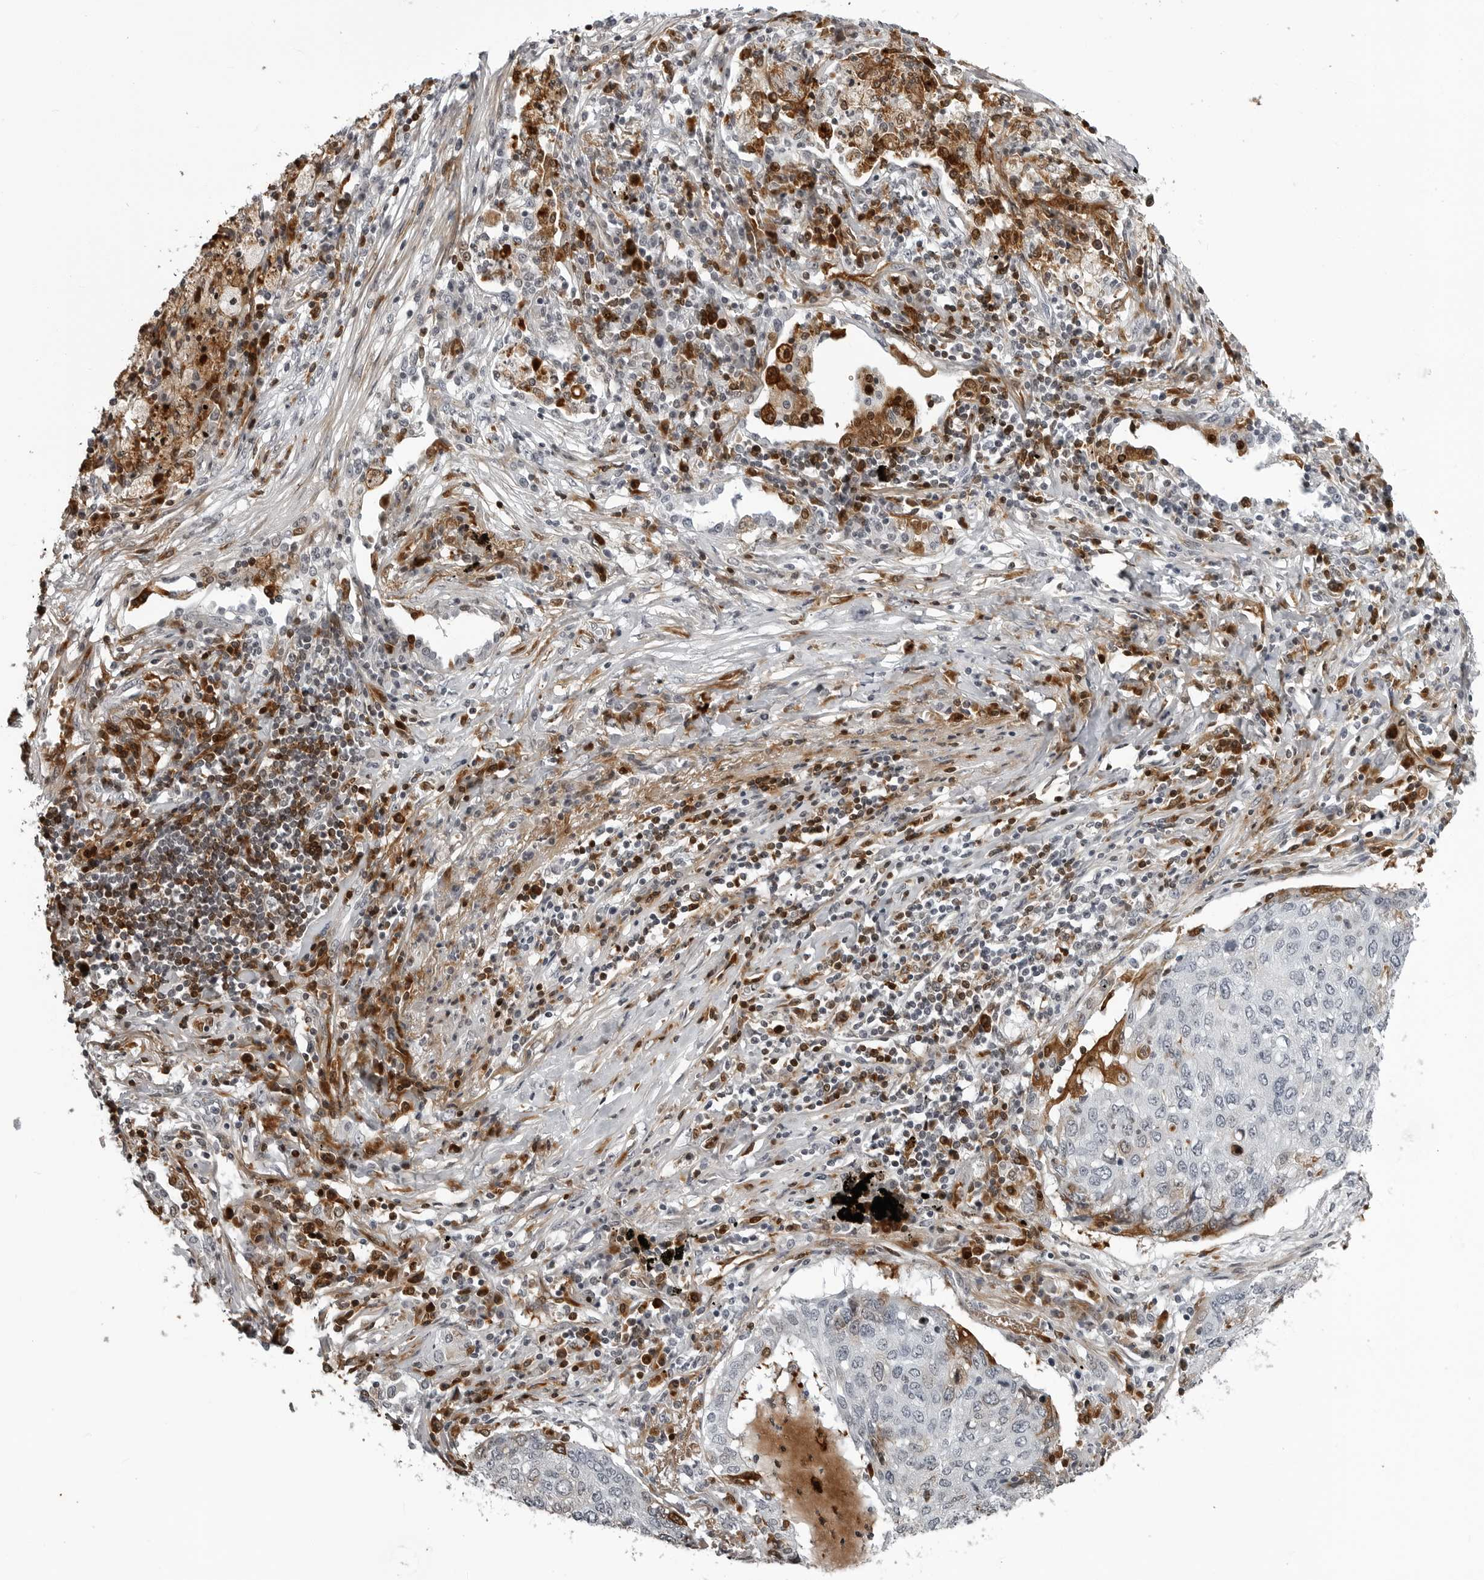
{"staining": {"intensity": "moderate", "quantity": "<25%", "location": "cytoplasmic/membranous"}, "tissue": "lung cancer", "cell_type": "Tumor cells", "image_type": "cancer", "snomed": [{"axis": "morphology", "description": "Squamous cell carcinoma, NOS"}, {"axis": "topography", "description": "Lung"}], "caption": "Human squamous cell carcinoma (lung) stained with a brown dye exhibits moderate cytoplasmic/membranous positive expression in approximately <25% of tumor cells.", "gene": "CXCR5", "patient": {"sex": "female", "age": 63}}